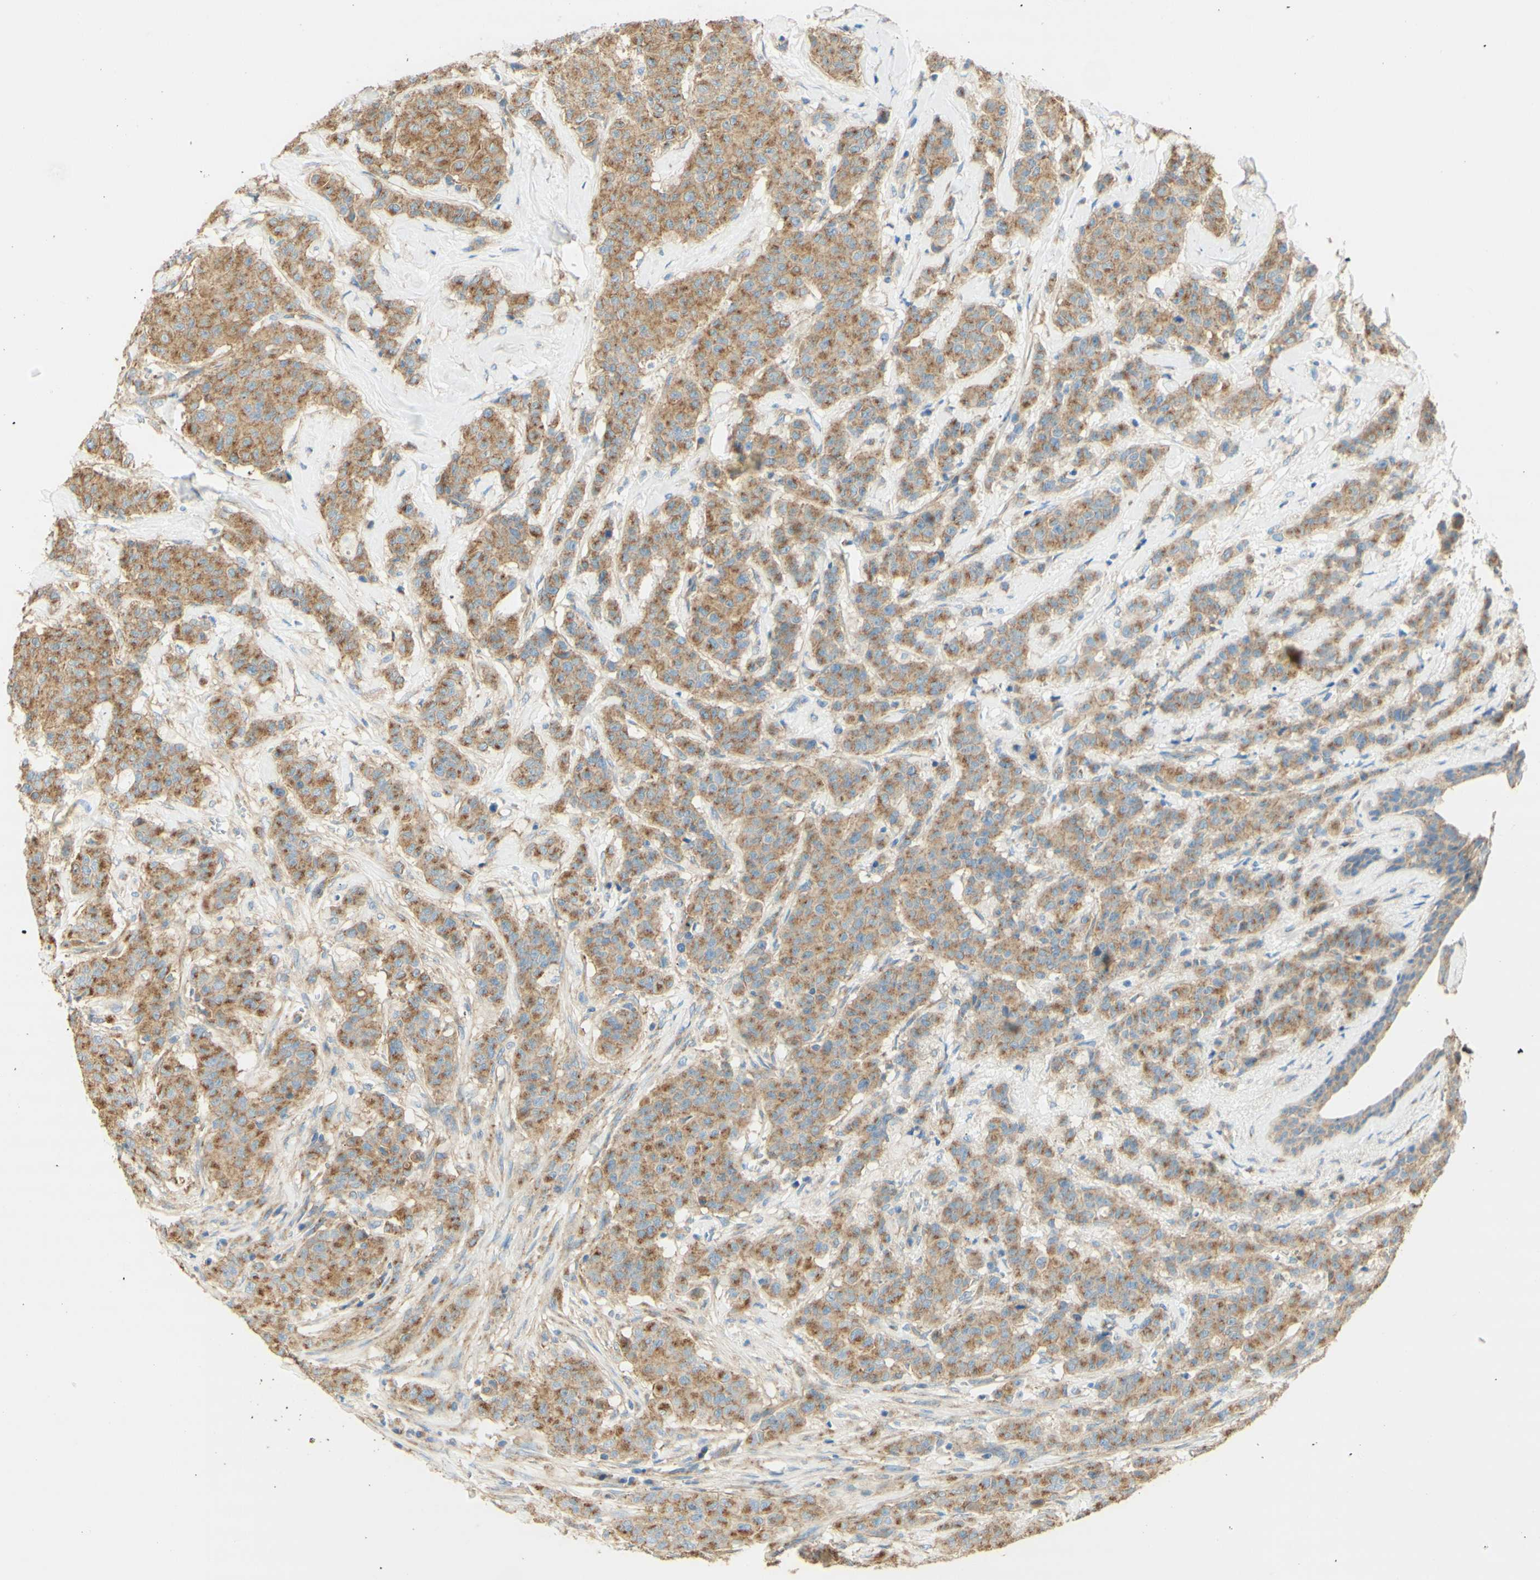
{"staining": {"intensity": "moderate", "quantity": ">75%", "location": "cytoplasmic/membranous"}, "tissue": "breast cancer", "cell_type": "Tumor cells", "image_type": "cancer", "snomed": [{"axis": "morphology", "description": "Normal tissue, NOS"}, {"axis": "morphology", "description": "Duct carcinoma"}, {"axis": "topography", "description": "Breast"}], "caption": "Moderate cytoplasmic/membranous staining is seen in approximately >75% of tumor cells in breast cancer.", "gene": "CLTC", "patient": {"sex": "female", "age": 40}}